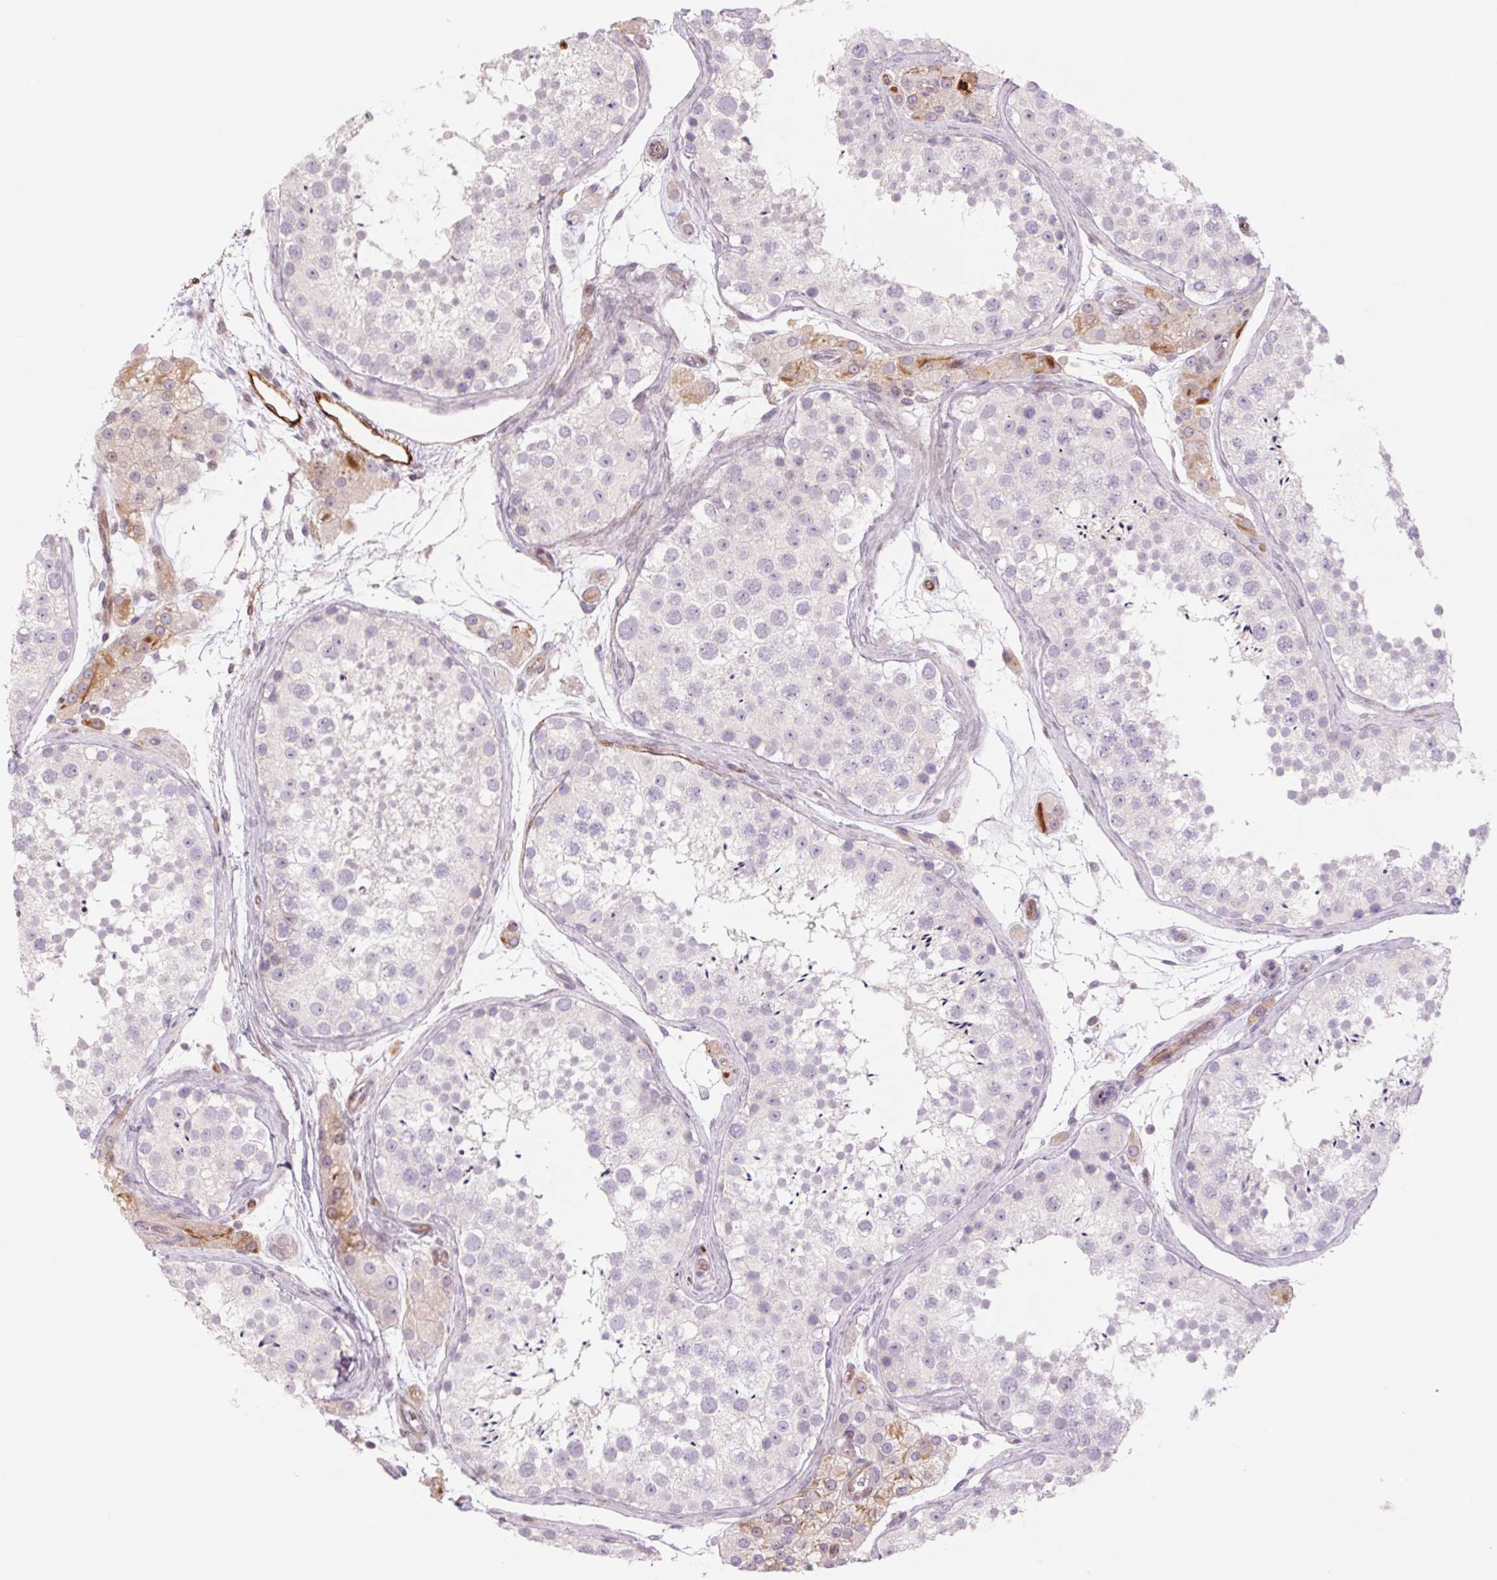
{"staining": {"intensity": "negative", "quantity": "none", "location": "none"}, "tissue": "testis", "cell_type": "Cells in seminiferous ducts", "image_type": "normal", "snomed": [{"axis": "morphology", "description": "Normal tissue, NOS"}, {"axis": "topography", "description": "Testis"}], "caption": "Cells in seminiferous ducts show no significant protein positivity in normal testis. (DAB immunohistochemistry (IHC), high magnification).", "gene": "MS4A13", "patient": {"sex": "male", "age": 41}}